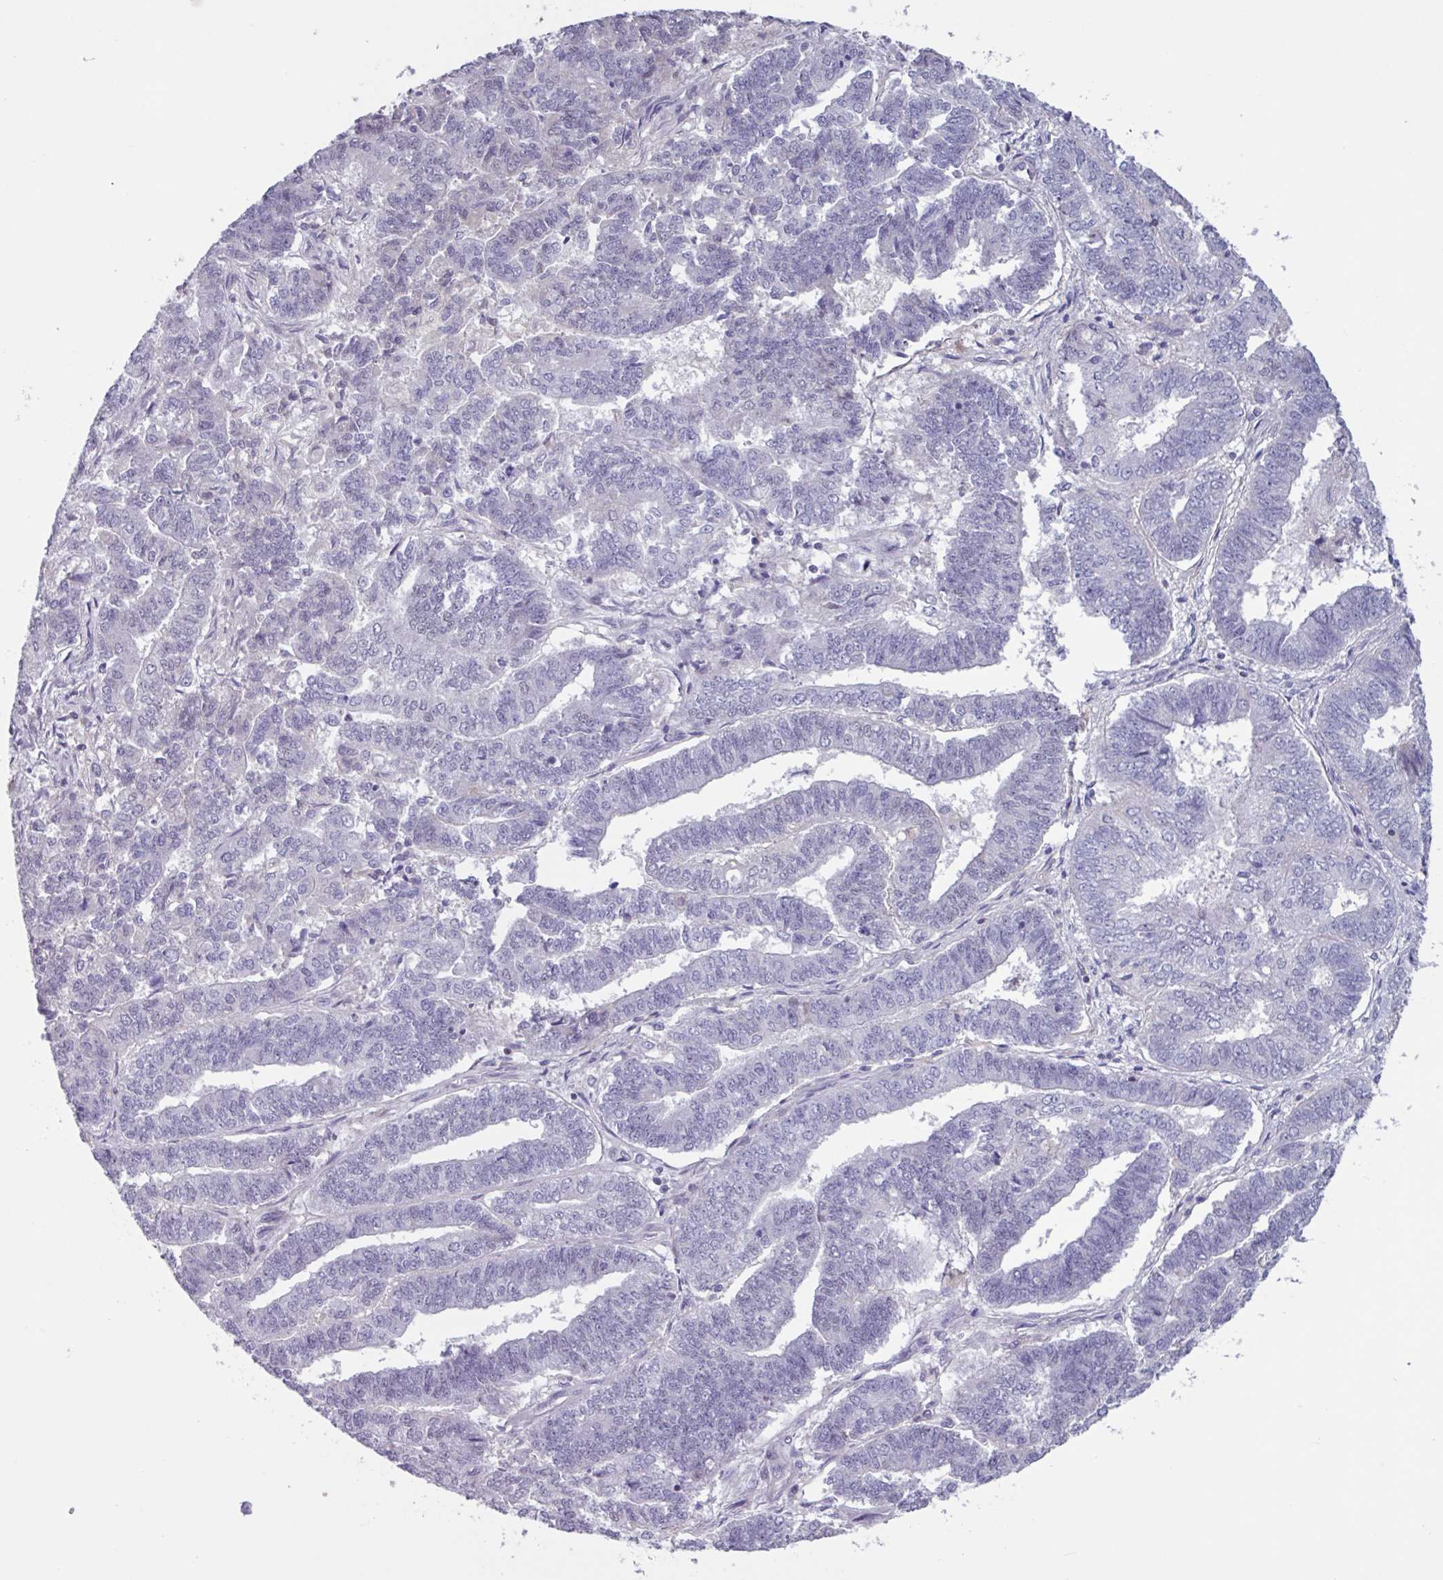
{"staining": {"intensity": "negative", "quantity": "none", "location": "none"}, "tissue": "endometrial cancer", "cell_type": "Tumor cells", "image_type": "cancer", "snomed": [{"axis": "morphology", "description": "Adenocarcinoma, NOS"}, {"axis": "topography", "description": "Endometrium"}], "caption": "High power microscopy photomicrograph of an immunohistochemistry (IHC) photomicrograph of endometrial cancer, revealing no significant positivity in tumor cells. (DAB IHC with hematoxylin counter stain).", "gene": "ZNF575", "patient": {"sex": "female", "age": 72}}